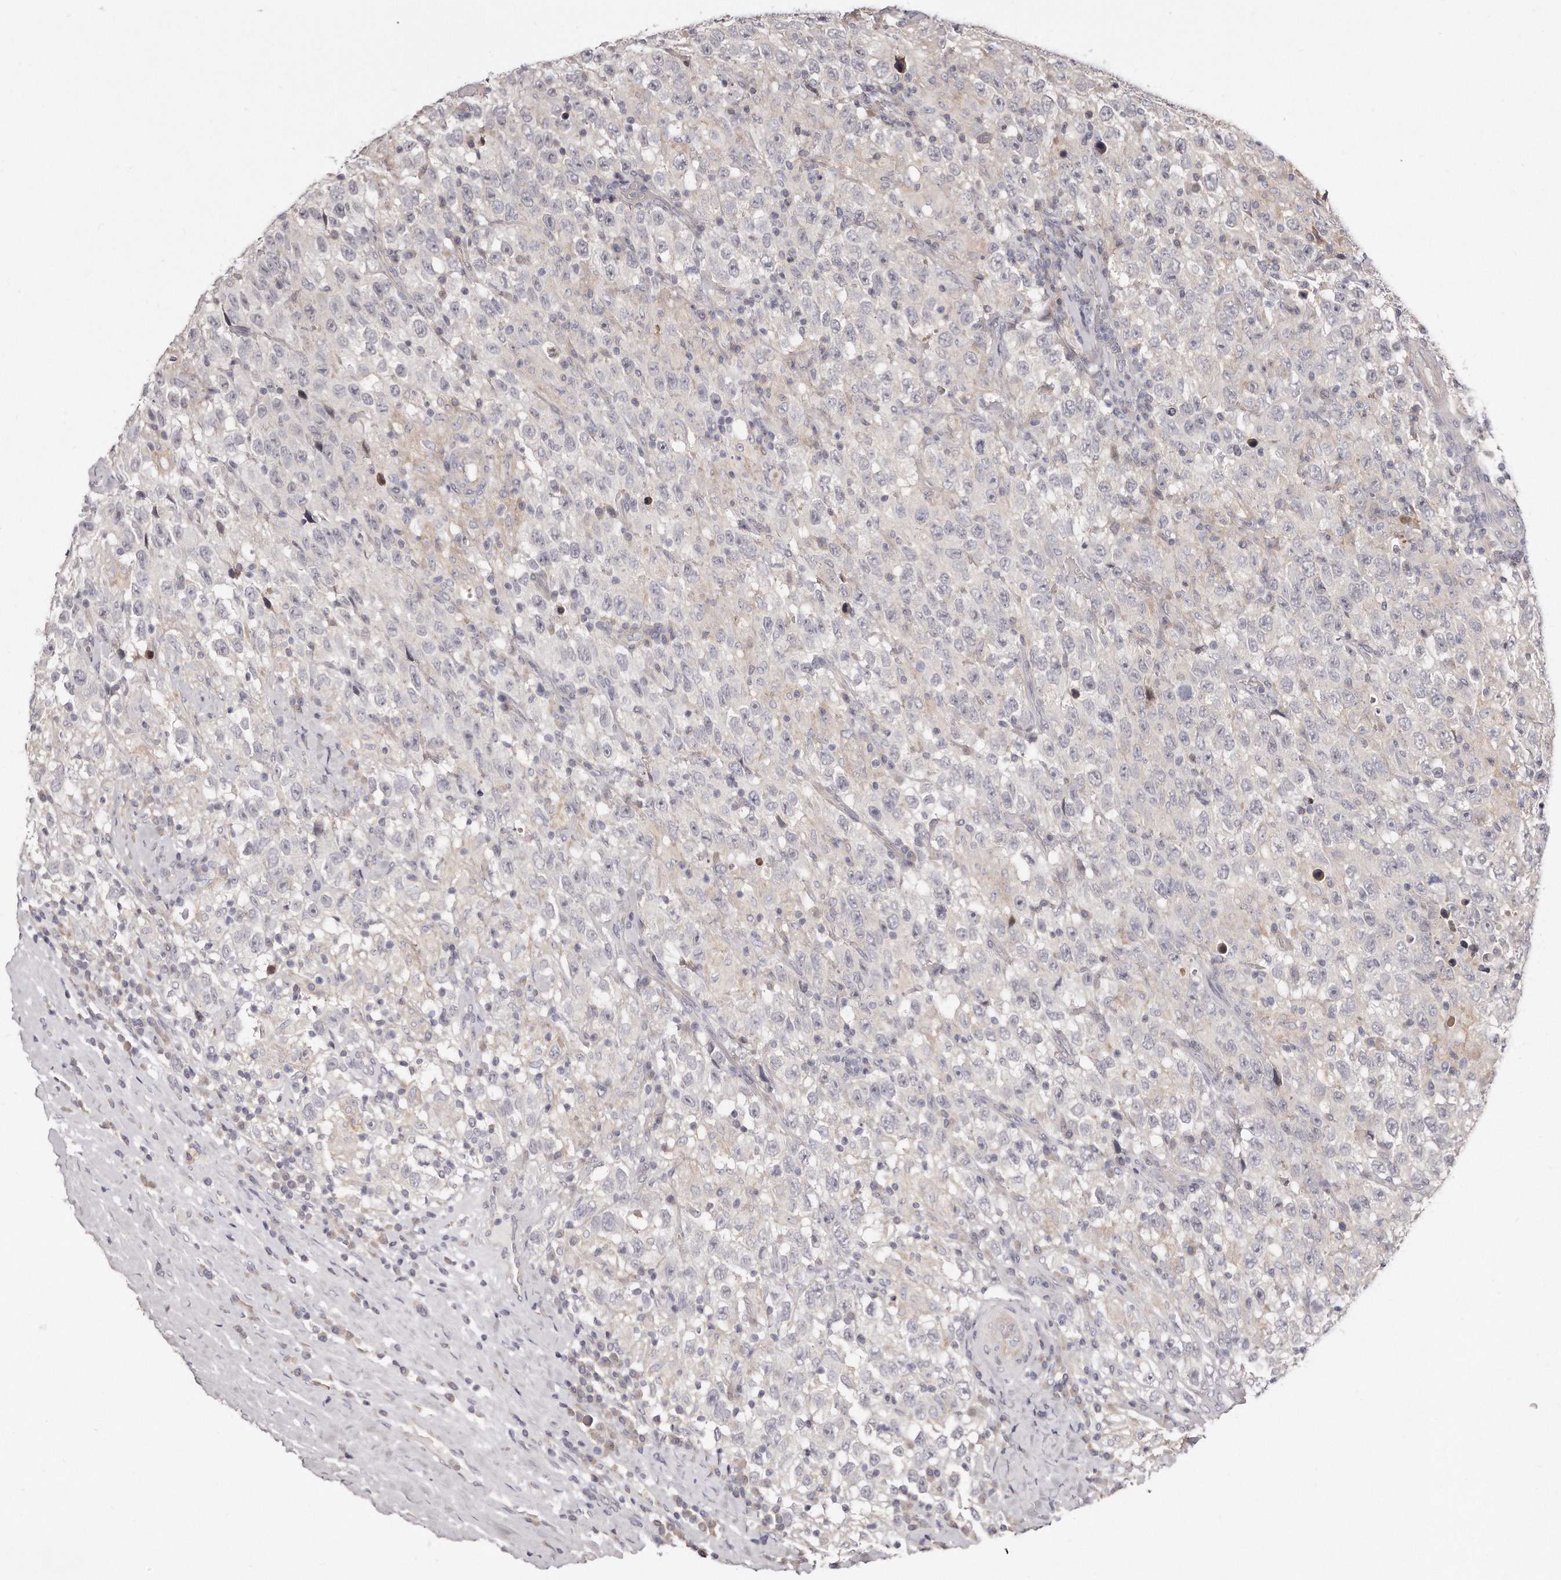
{"staining": {"intensity": "negative", "quantity": "none", "location": "none"}, "tissue": "testis cancer", "cell_type": "Tumor cells", "image_type": "cancer", "snomed": [{"axis": "morphology", "description": "Seminoma, NOS"}, {"axis": "topography", "description": "Testis"}], "caption": "Protein analysis of testis cancer (seminoma) displays no significant positivity in tumor cells.", "gene": "TTLL4", "patient": {"sex": "male", "age": 41}}